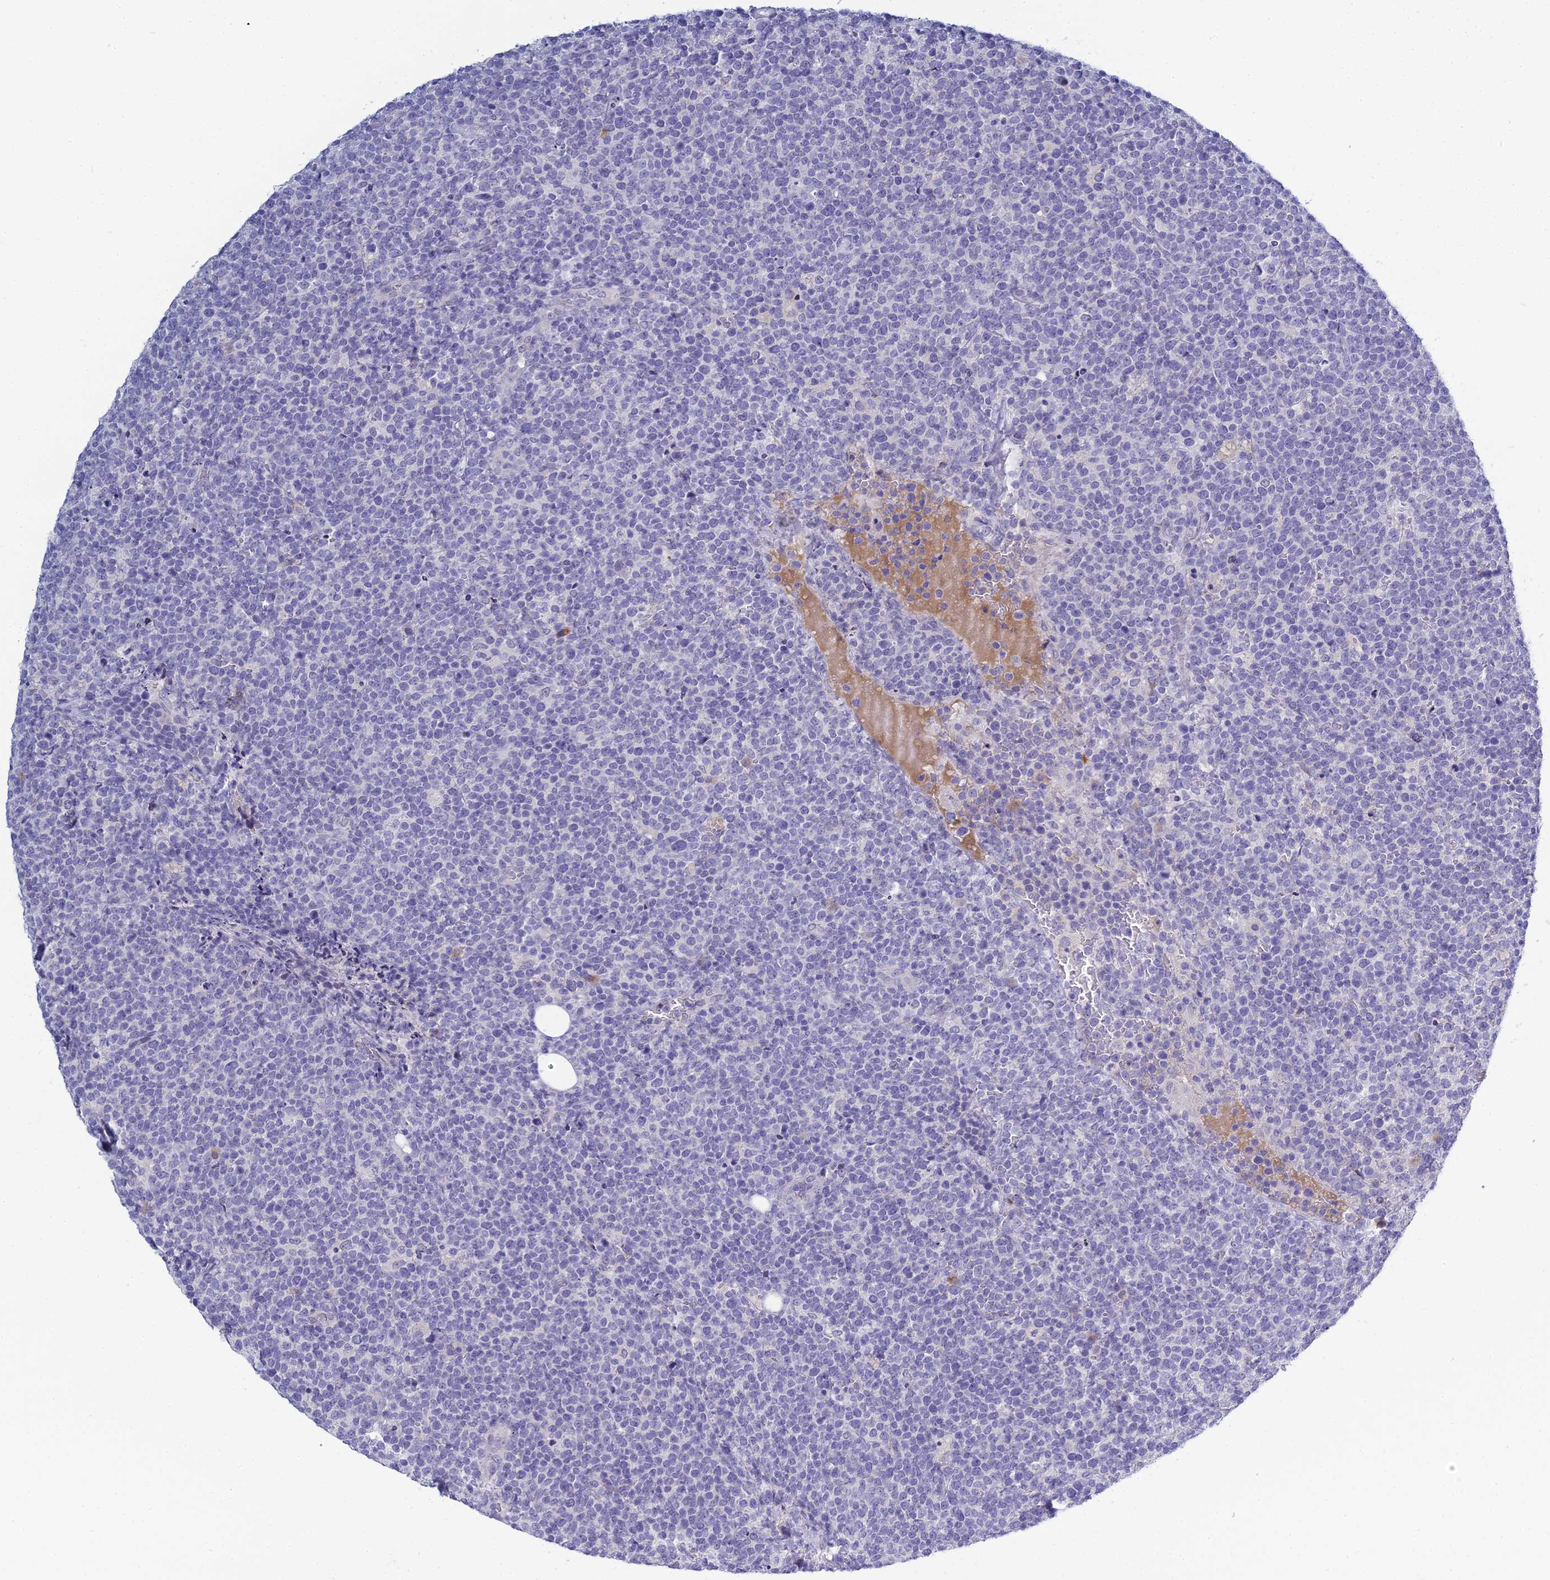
{"staining": {"intensity": "negative", "quantity": "none", "location": "none"}, "tissue": "lymphoma", "cell_type": "Tumor cells", "image_type": "cancer", "snomed": [{"axis": "morphology", "description": "Malignant lymphoma, non-Hodgkin's type, High grade"}, {"axis": "topography", "description": "Lymph node"}], "caption": "Photomicrograph shows no significant protein expression in tumor cells of high-grade malignant lymphoma, non-Hodgkin's type.", "gene": "MUC13", "patient": {"sex": "male", "age": 61}}